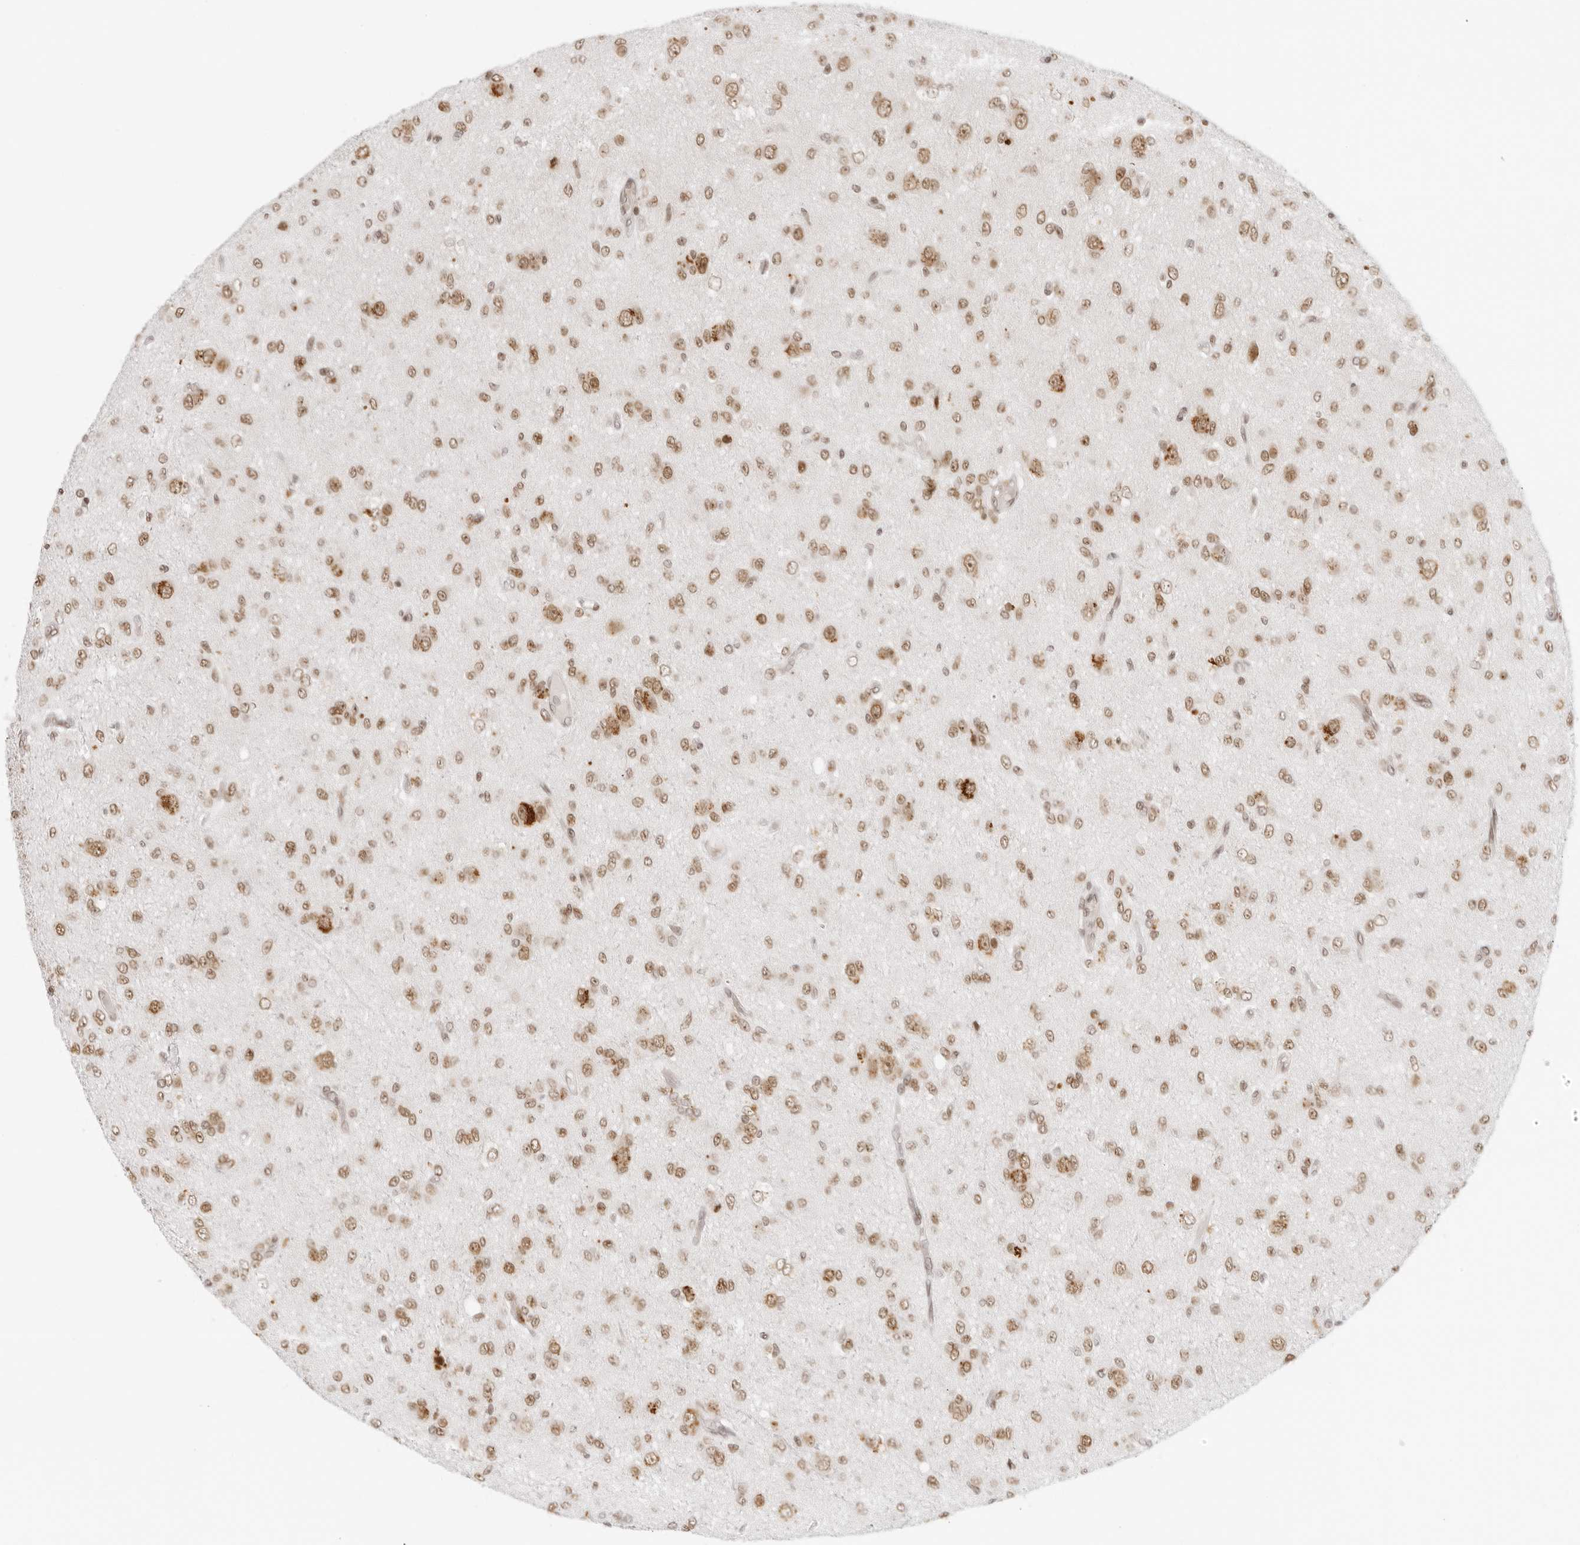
{"staining": {"intensity": "moderate", "quantity": ">75%", "location": "nuclear"}, "tissue": "glioma", "cell_type": "Tumor cells", "image_type": "cancer", "snomed": [{"axis": "morphology", "description": "Glioma, malignant, High grade"}, {"axis": "topography", "description": "Brain"}], "caption": "The micrograph demonstrates a brown stain indicating the presence of a protein in the nuclear of tumor cells in glioma.", "gene": "RCC1", "patient": {"sex": "female", "age": 59}}